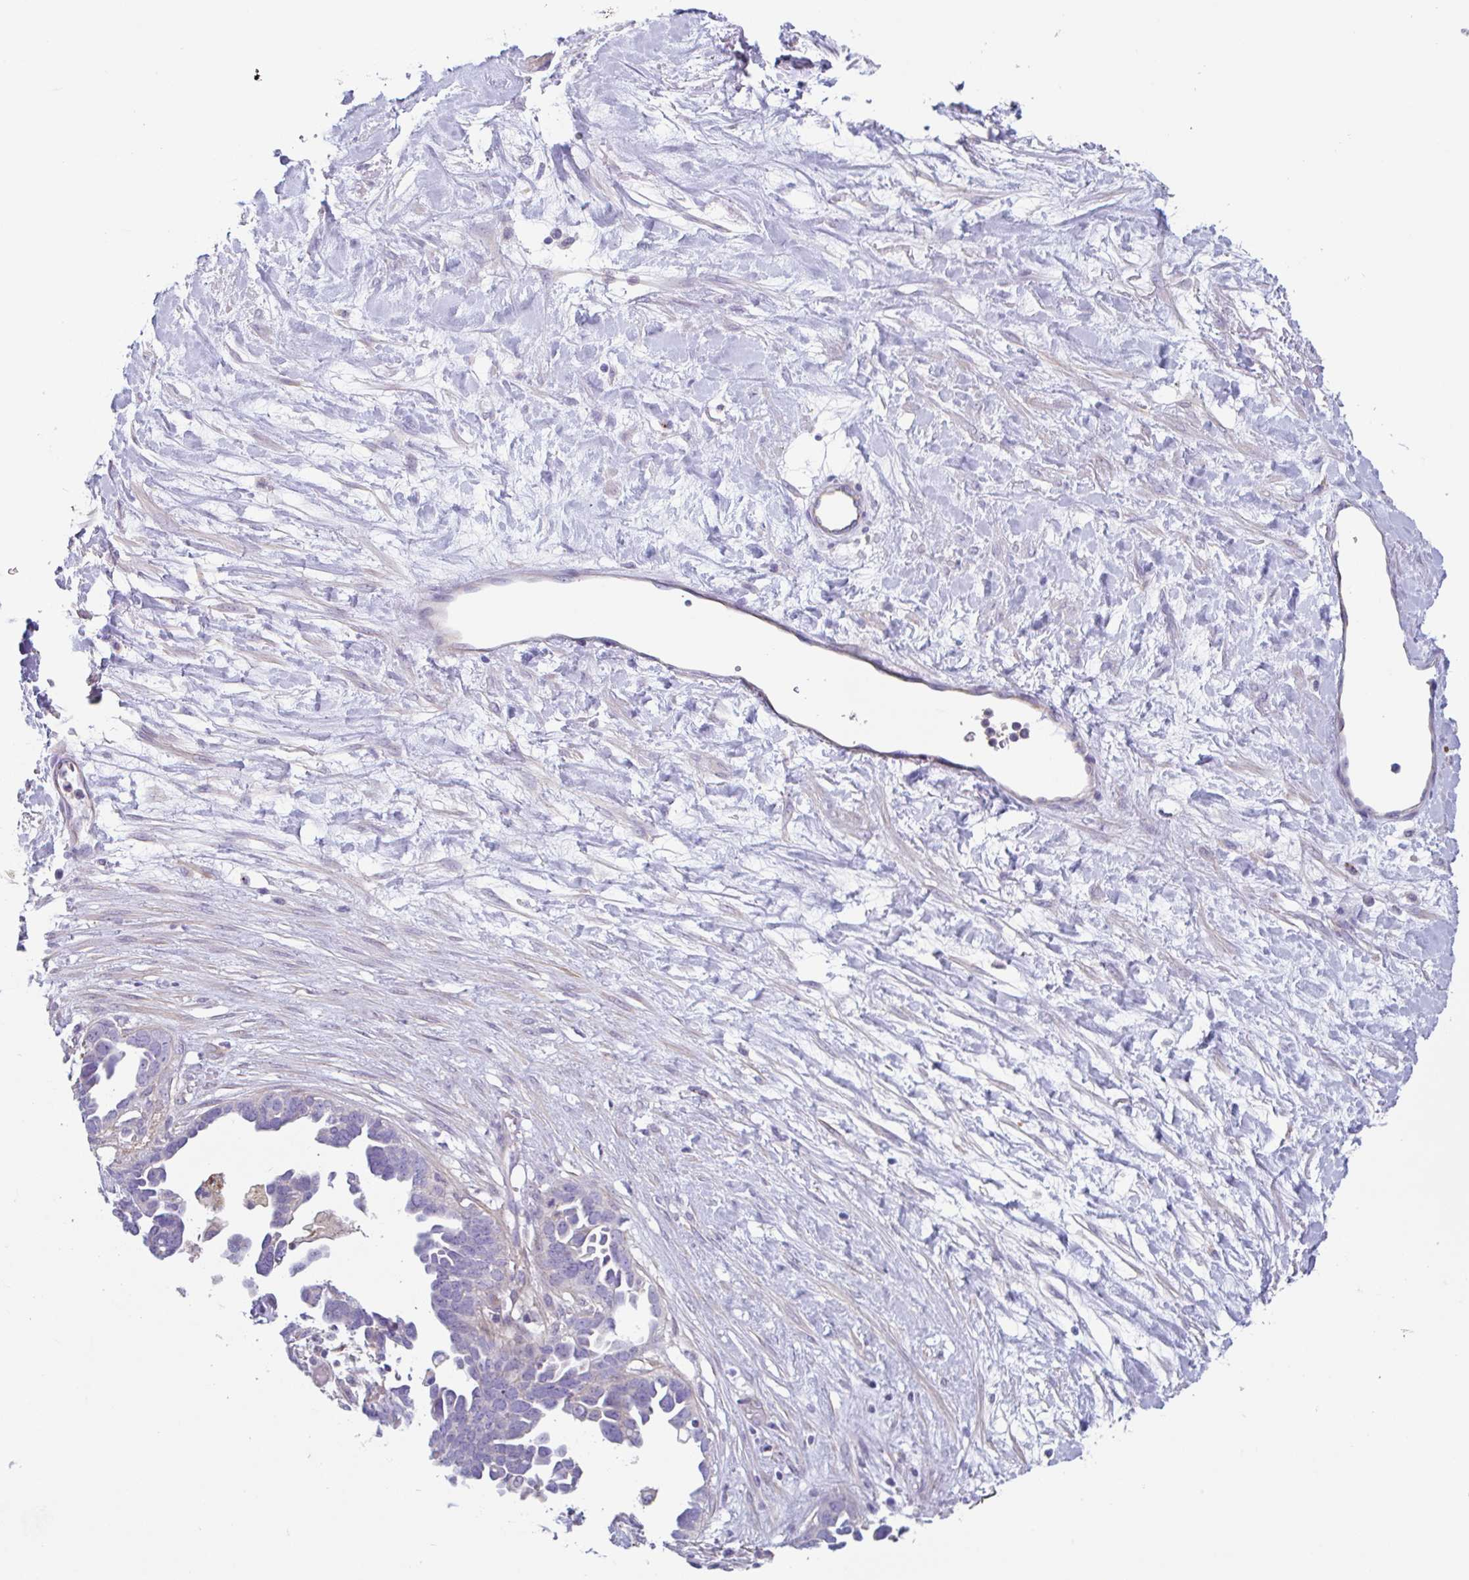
{"staining": {"intensity": "negative", "quantity": "none", "location": "none"}, "tissue": "ovarian cancer", "cell_type": "Tumor cells", "image_type": "cancer", "snomed": [{"axis": "morphology", "description": "Cystadenocarcinoma, serous, NOS"}, {"axis": "topography", "description": "Ovary"}], "caption": "The photomicrograph shows no significant positivity in tumor cells of ovarian serous cystadenocarcinoma.", "gene": "LENG9", "patient": {"sex": "female", "age": 54}}